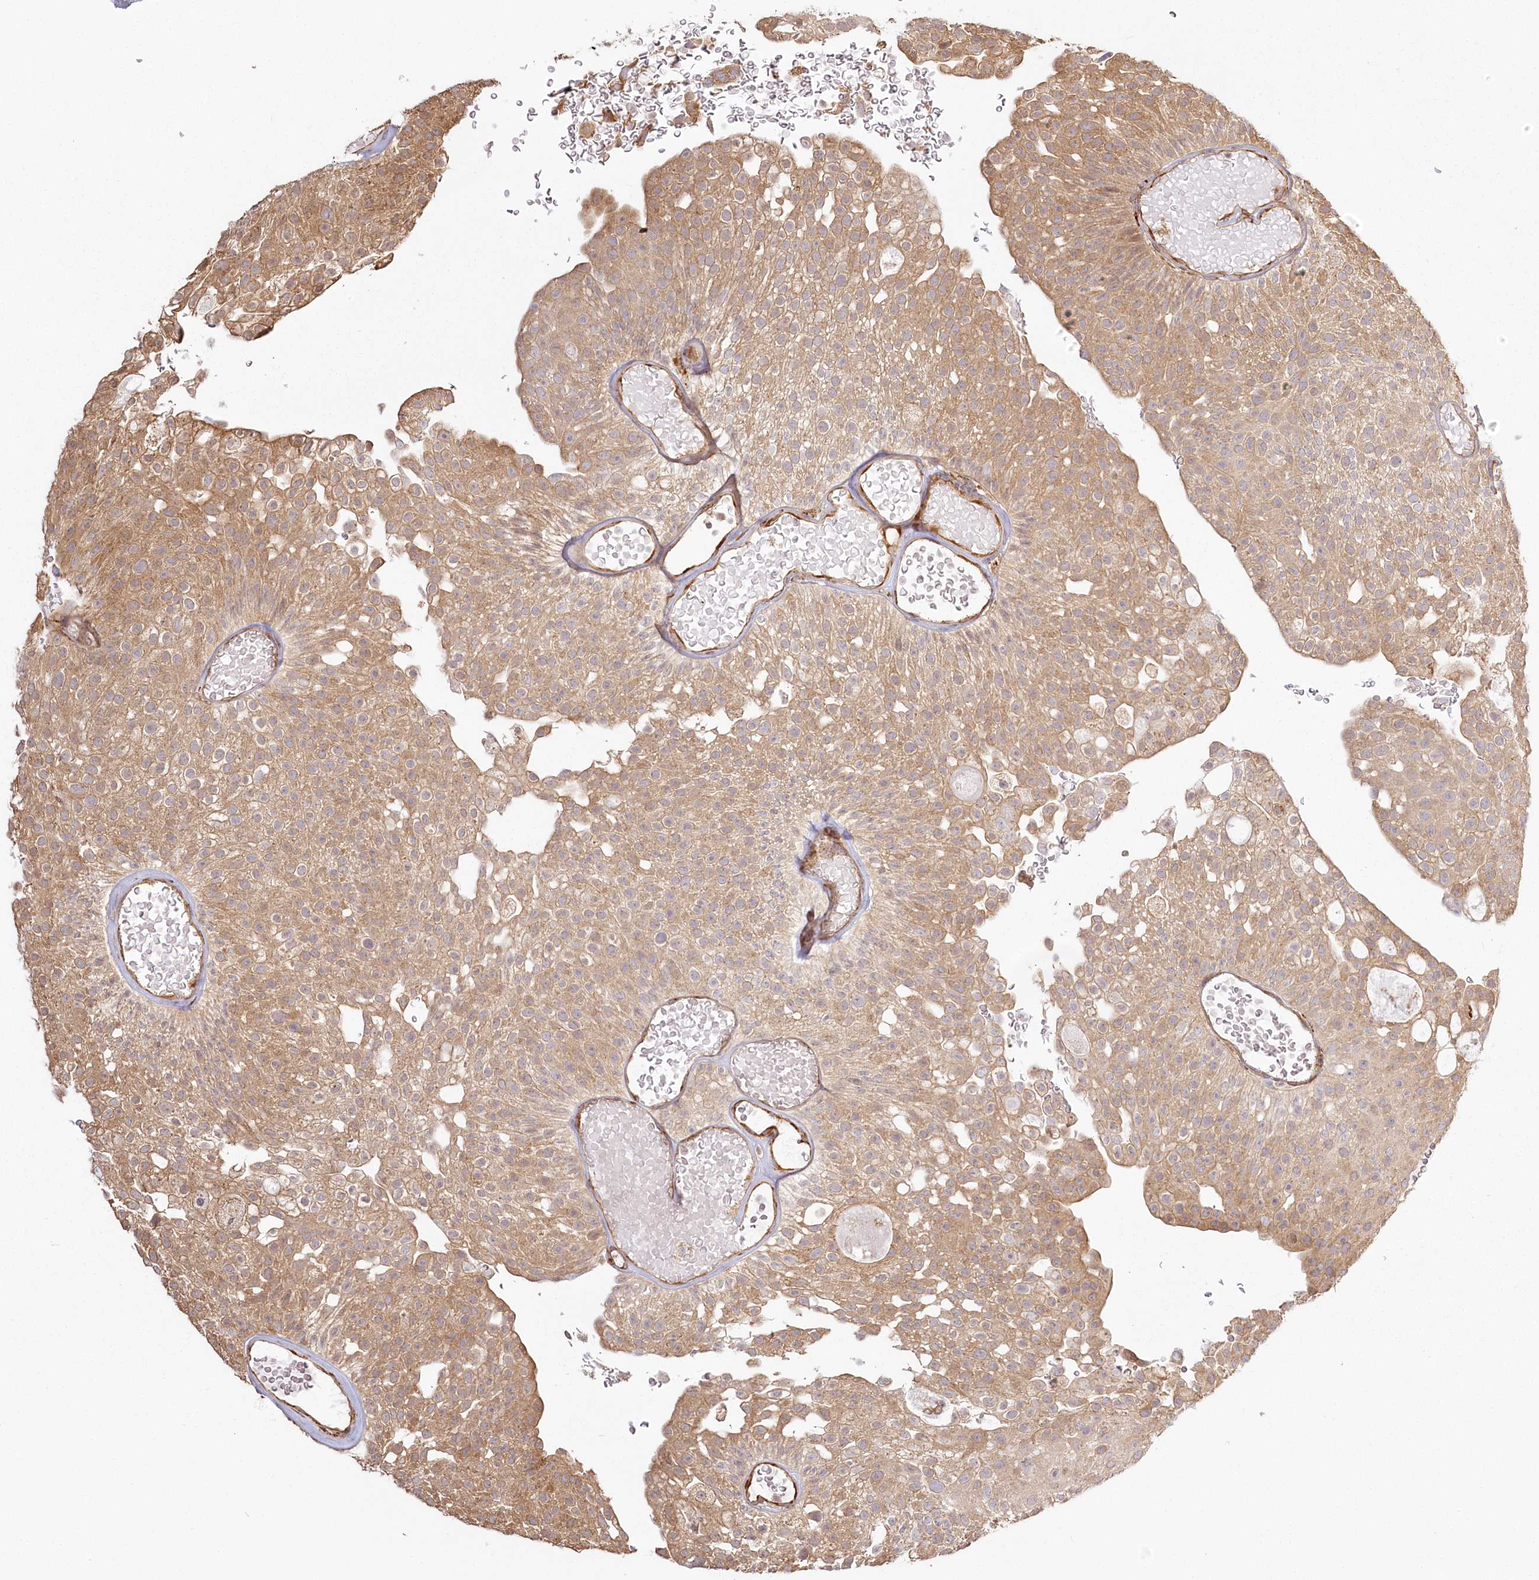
{"staining": {"intensity": "moderate", "quantity": ">75%", "location": "cytoplasmic/membranous"}, "tissue": "urothelial cancer", "cell_type": "Tumor cells", "image_type": "cancer", "snomed": [{"axis": "morphology", "description": "Urothelial carcinoma, Low grade"}, {"axis": "topography", "description": "Urinary bladder"}], "caption": "Moderate cytoplasmic/membranous expression is identified in approximately >75% of tumor cells in urothelial carcinoma (low-grade). (DAB = brown stain, brightfield microscopy at high magnification).", "gene": "FAM13A", "patient": {"sex": "male", "age": 78}}